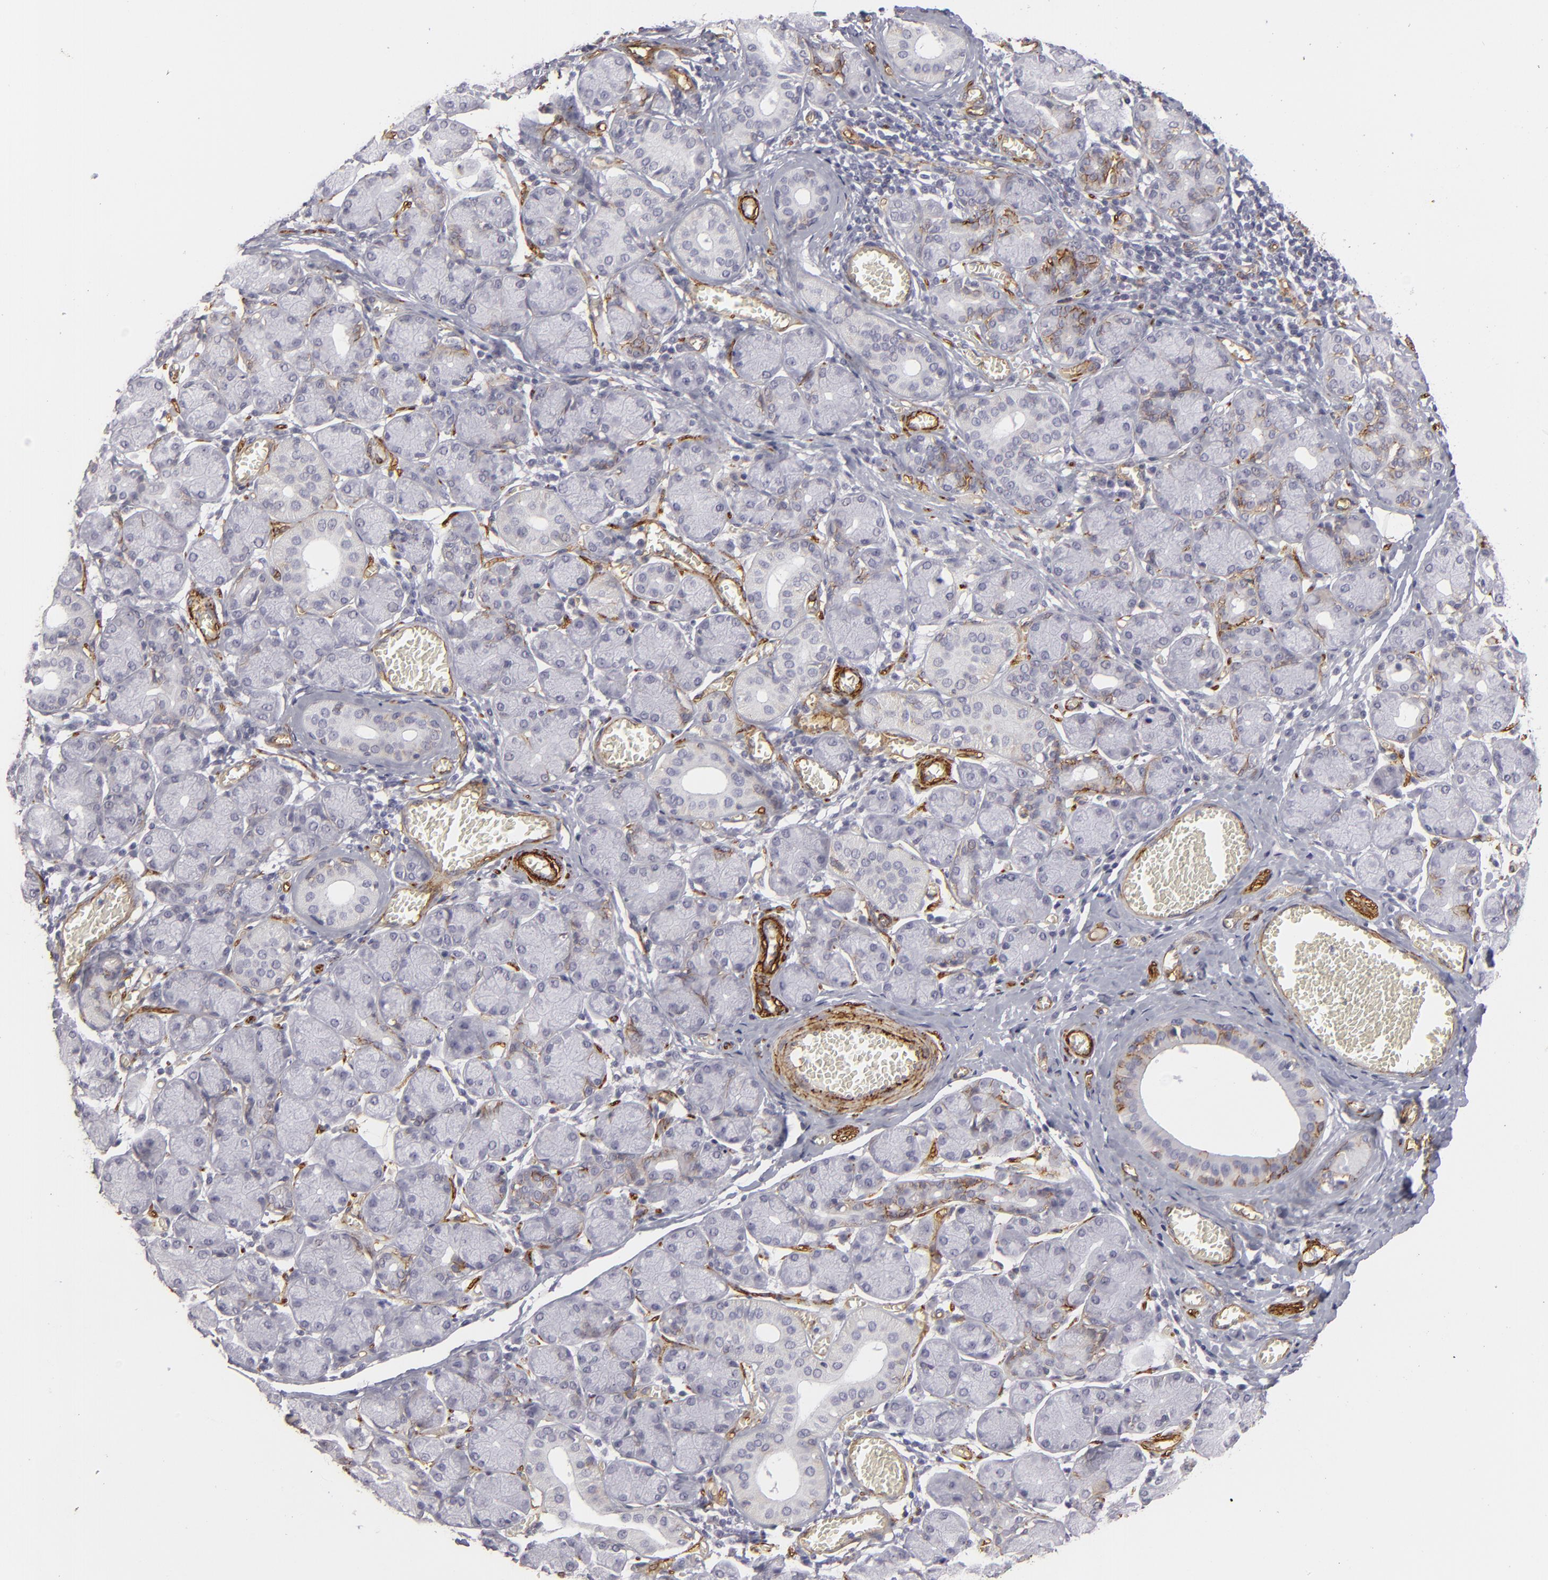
{"staining": {"intensity": "negative", "quantity": "none", "location": "none"}, "tissue": "salivary gland", "cell_type": "Glandular cells", "image_type": "normal", "snomed": [{"axis": "morphology", "description": "Normal tissue, NOS"}, {"axis": "topography", "description": "Salivary gland"}], "caption": "Glandular cells show no significant protein expression in benign salivary gland. (Stains: DAB IHC with hematoxylin counter stain, Microscopy: brightfield microscopy at high magnification).", "gene": "MCAM", "patient": {"sex": "female", "age": 24}}